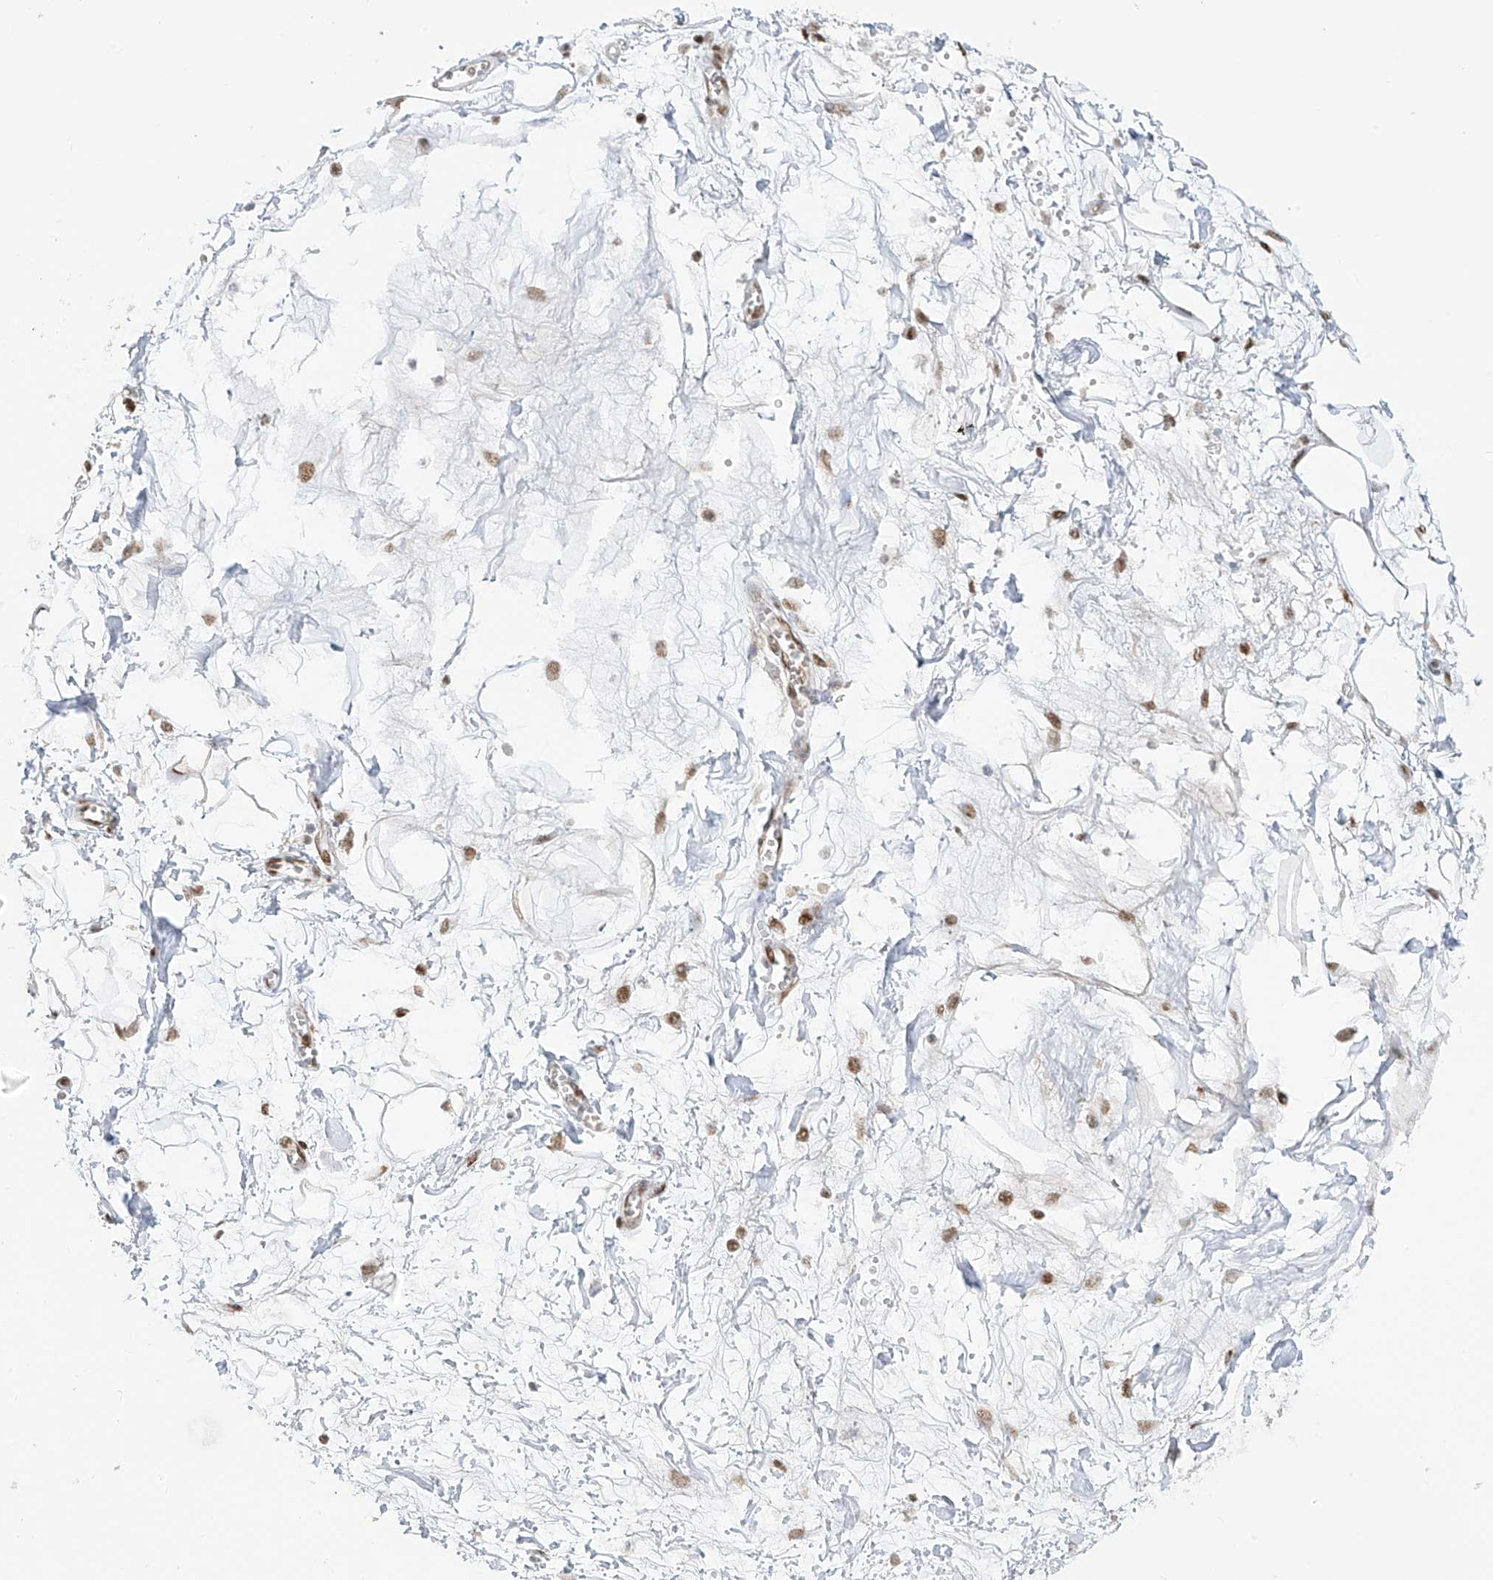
{"staining": {"intensity": "moderate", "quantity": ">75%", "location": "nuclear"}, "tissue": "adipose tissue", "cell_type": "Adipocytes", "image_type": "normal", "snomed": [{"axis": "morphology", "description": "Normal tissue, NOS"}, {"axis": "morphology", "description": "Adenocarcinoma, NOS"}, {"axis": "topography", "description": "Pancreas"}, {"axis": "topography", "description": "Peripheral nerve tissue"}], "caption": "Adipose tissue stained with immunohistochemistry (IHC) displays moderate nuclear staining in about >75% of adipocytes.", "gene": "PM20D2", "patient": {"sex": "male", "age": 59}}